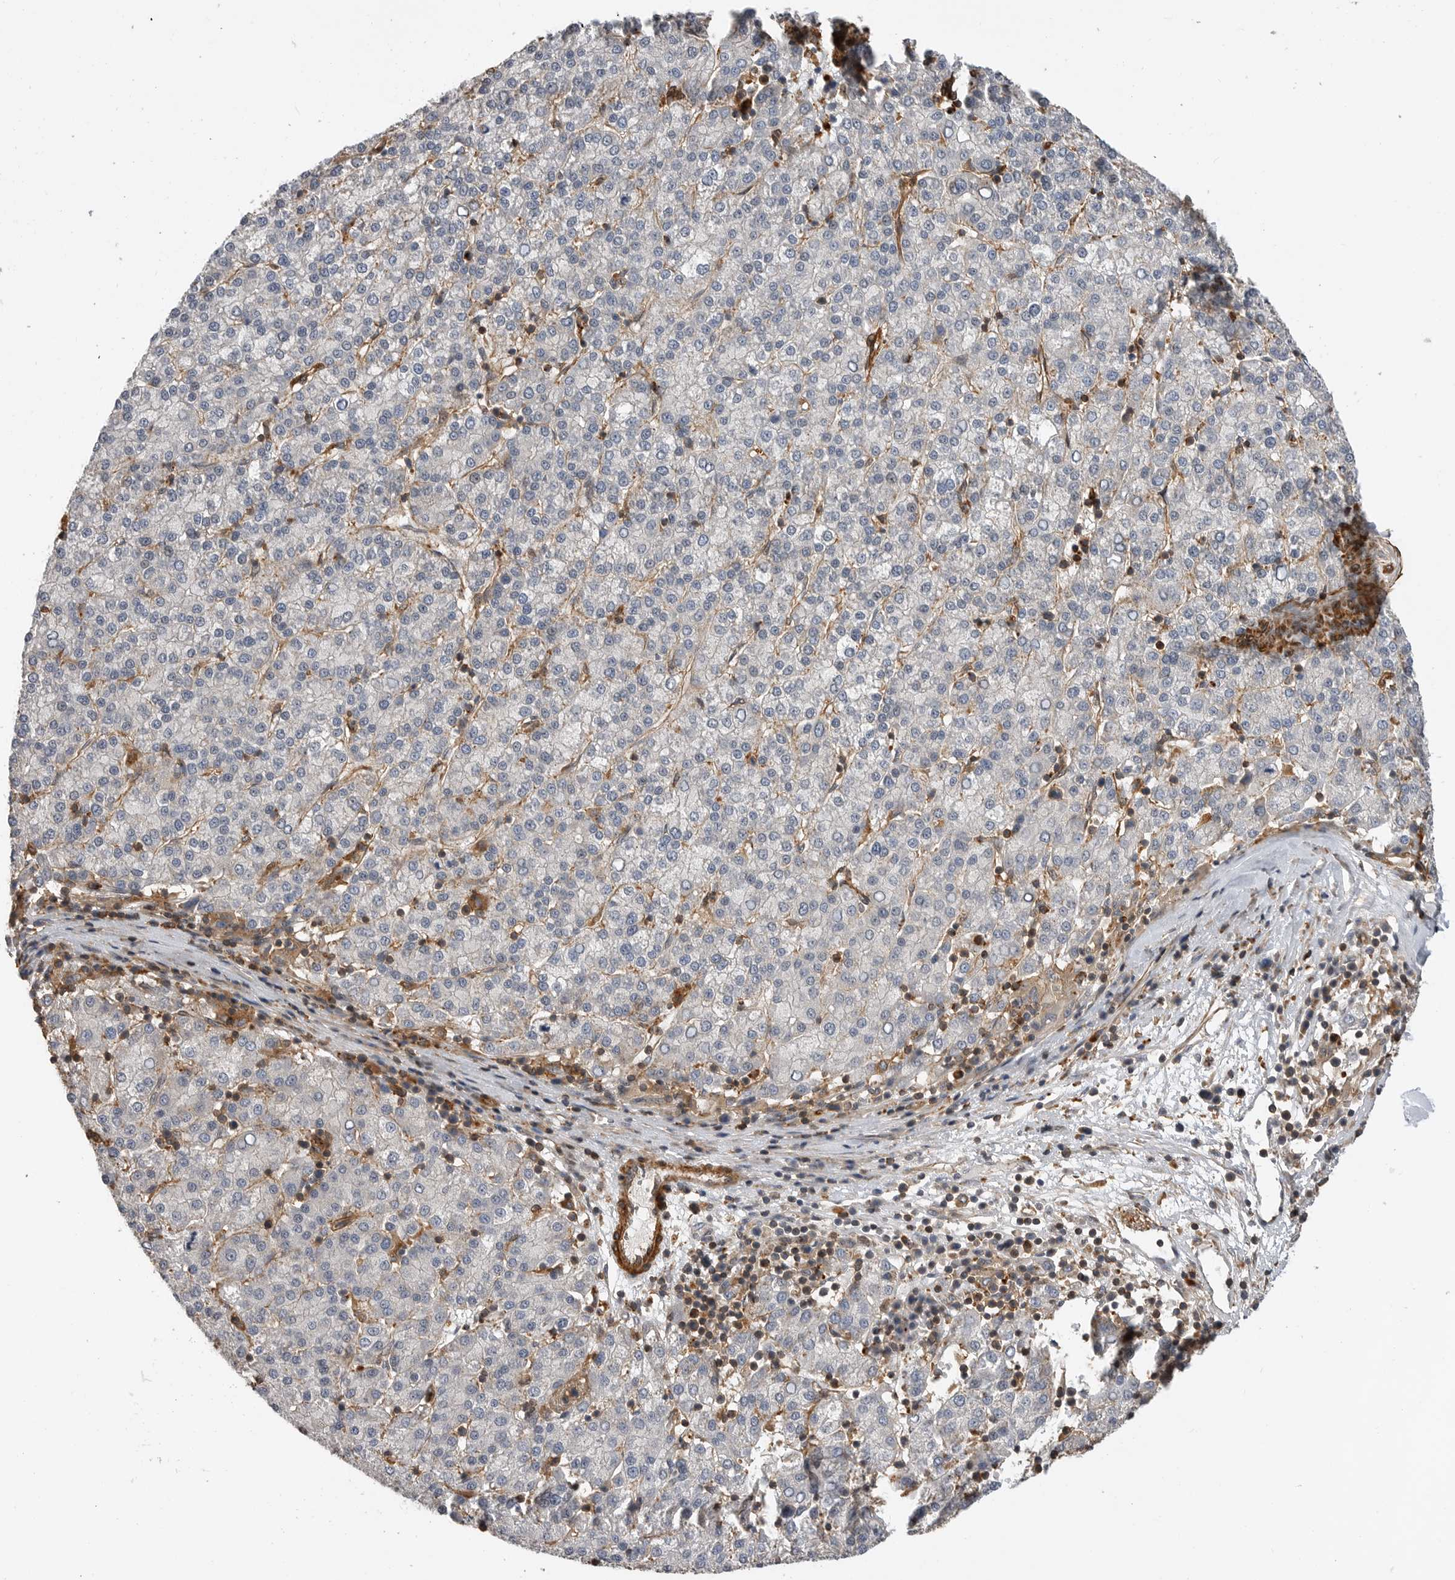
{"staining": {"intensity": "negative", "quantity": "none", "location": "none"}, "tissue": "liver cancer", "cell_type": "Tumor cells", "image_type": "cancer", "snomed": [{"axis": "morphology", "description": "Carcinoma, Hepatocellular, NOS"}, {"axis": "topography", "description": "Liver"}], "caption": "Immunohistochemistry histopathology image of neoplastic tissue: human liver cancer stained with DAB (3,3'-diaminobenzidine) displays no significant protein staining in tumor cells. The staining was performed using DAB to visualize the protein expression in brown, while the nuclei were stained in blue with hematoxylin (Magnification: 20x).", "gene": "TRIM56", "patient": {"sex": "female", "age": 58}}